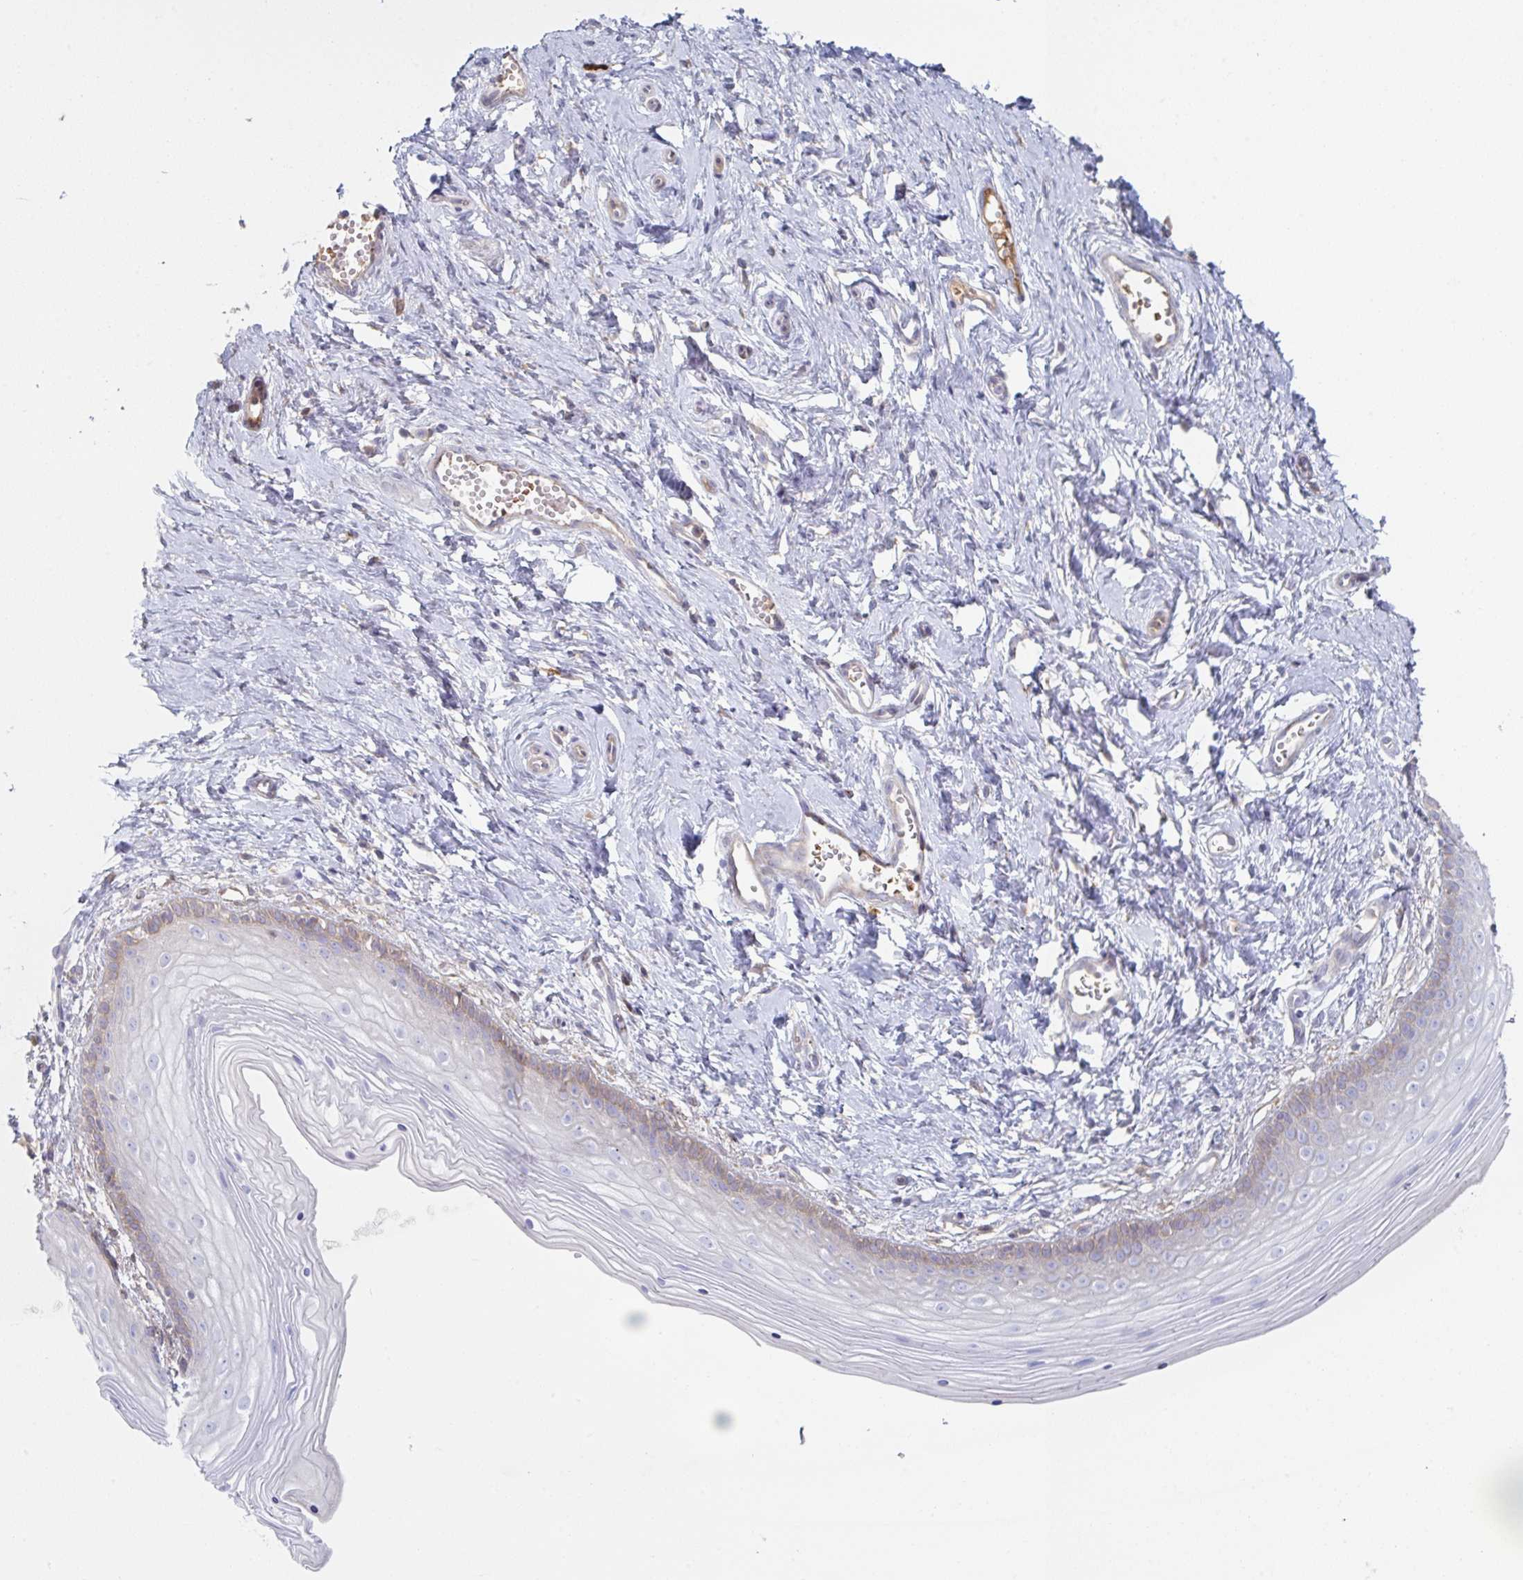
{"staining": {"intensity": "weak", "quantity": "25%-75%", "location": "cytoplasmic/membranous"}, "tissue": "vagina", "cell_type": "Squamous epithelial cells", "image_type": "normal", "snomed": [{"axis": "morphology", "description": "Normal tissue, NOS"}, {"axis": "topography", "description": "Vagina"}], "caption": "Normal vagina shows weak cytoplasmic/membranous expression in about 25%-75% of squamous epithelial cells, visualized by immunohistochemistry. The protein is shown in brown color, while the nuclei are stained blue.", "gene": "AMPD2", "patient": {"sex": "female", "age": 38}}